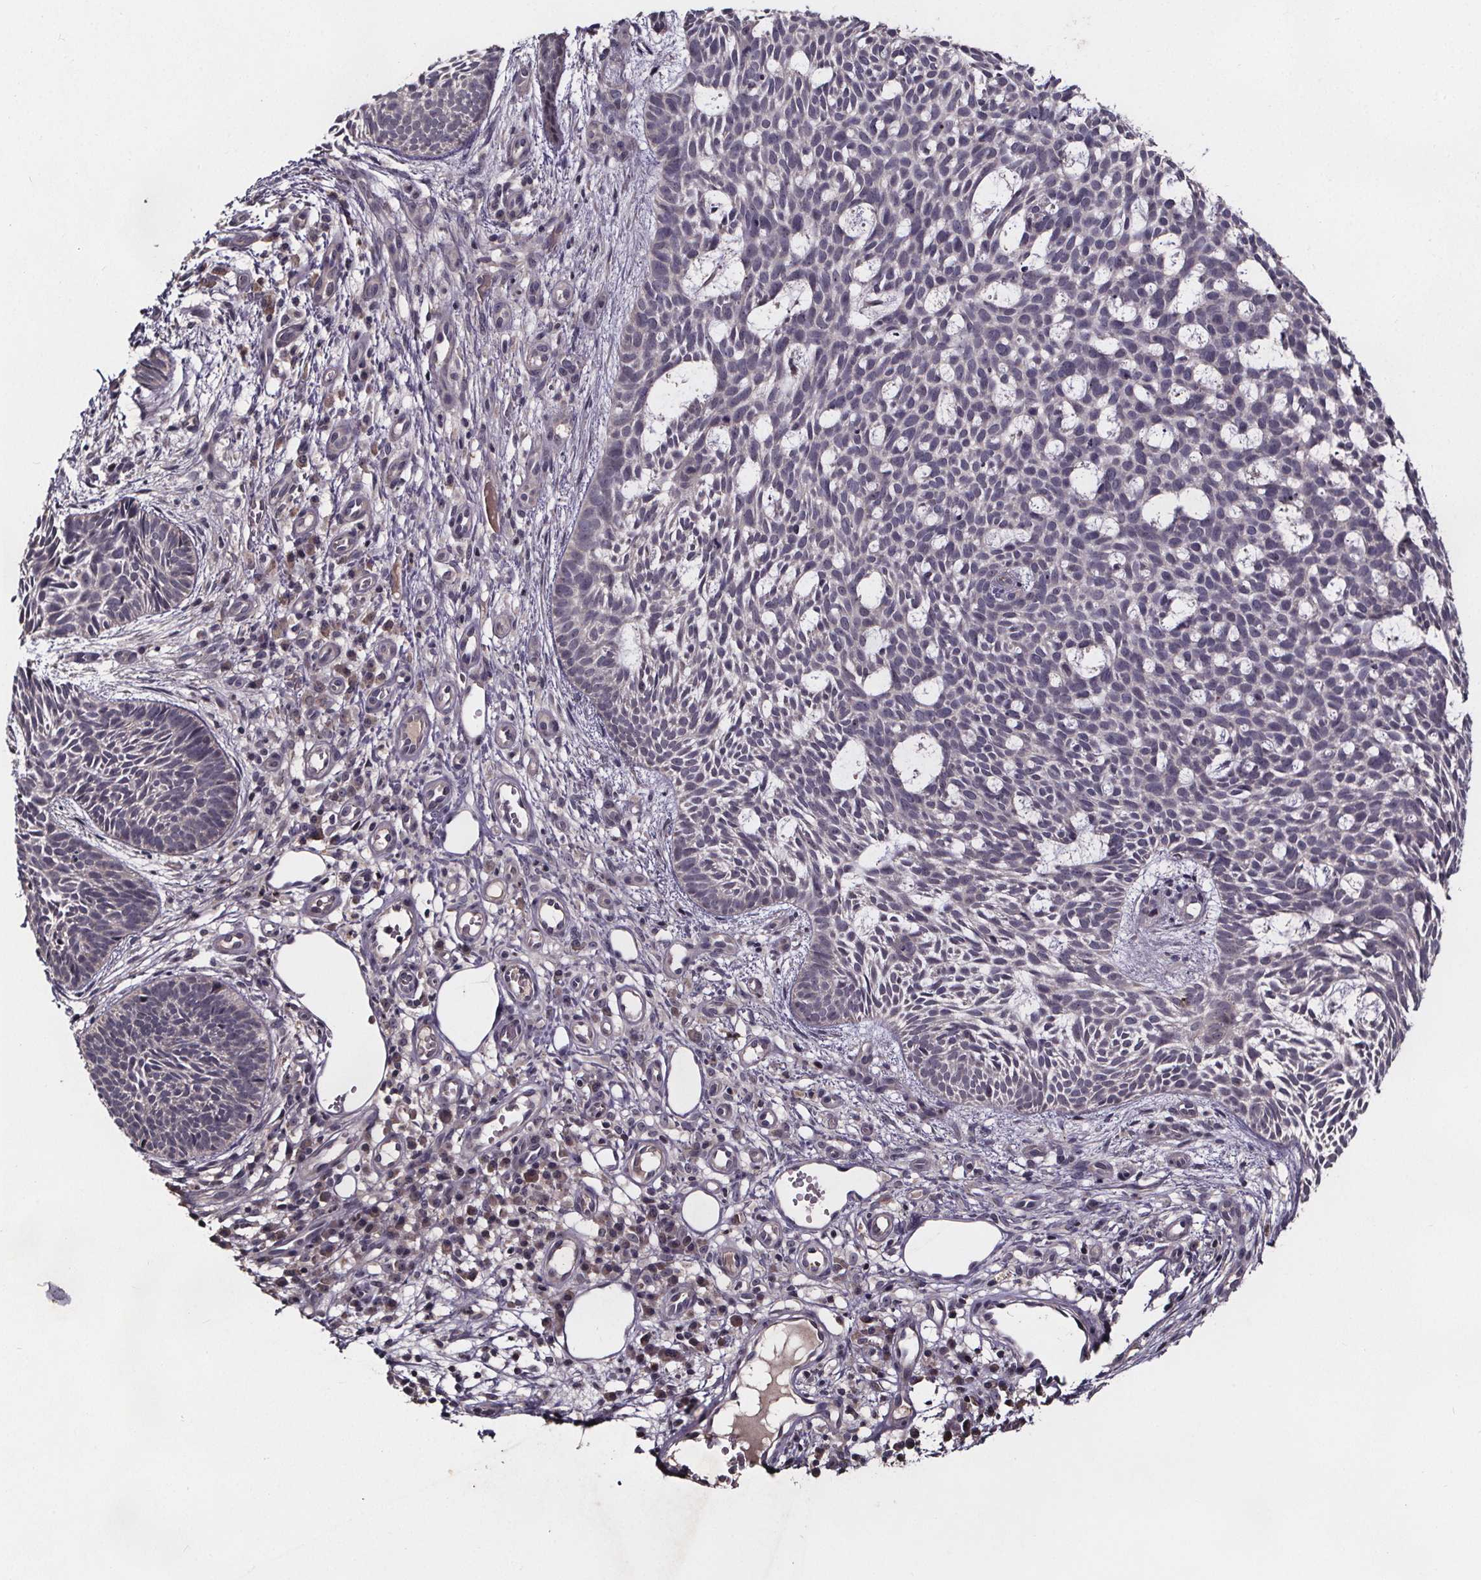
{"staining": {"intensity": "negative", "quantity": "none", "location": "none"}, "tissue": "skin cancer", "cell_type": "Tumor cells", "image_type": "cancer", "snomed": [{"axis": "morphology", "description": "Basal cell carcinoma"}, {"axis": "topography", "description": "Skin"}], "caption": "Protein analysis of skin basal cell carcinoma reveals no significant positivity in tumor cells. The staining was performed using DAB to visualize the protein expression in brown, while the nuclei were stained in blue with hematoxylin (Magnification: 20x).", "gene": "SMIM1", "patient": {"sex": "male", "age": 59}}